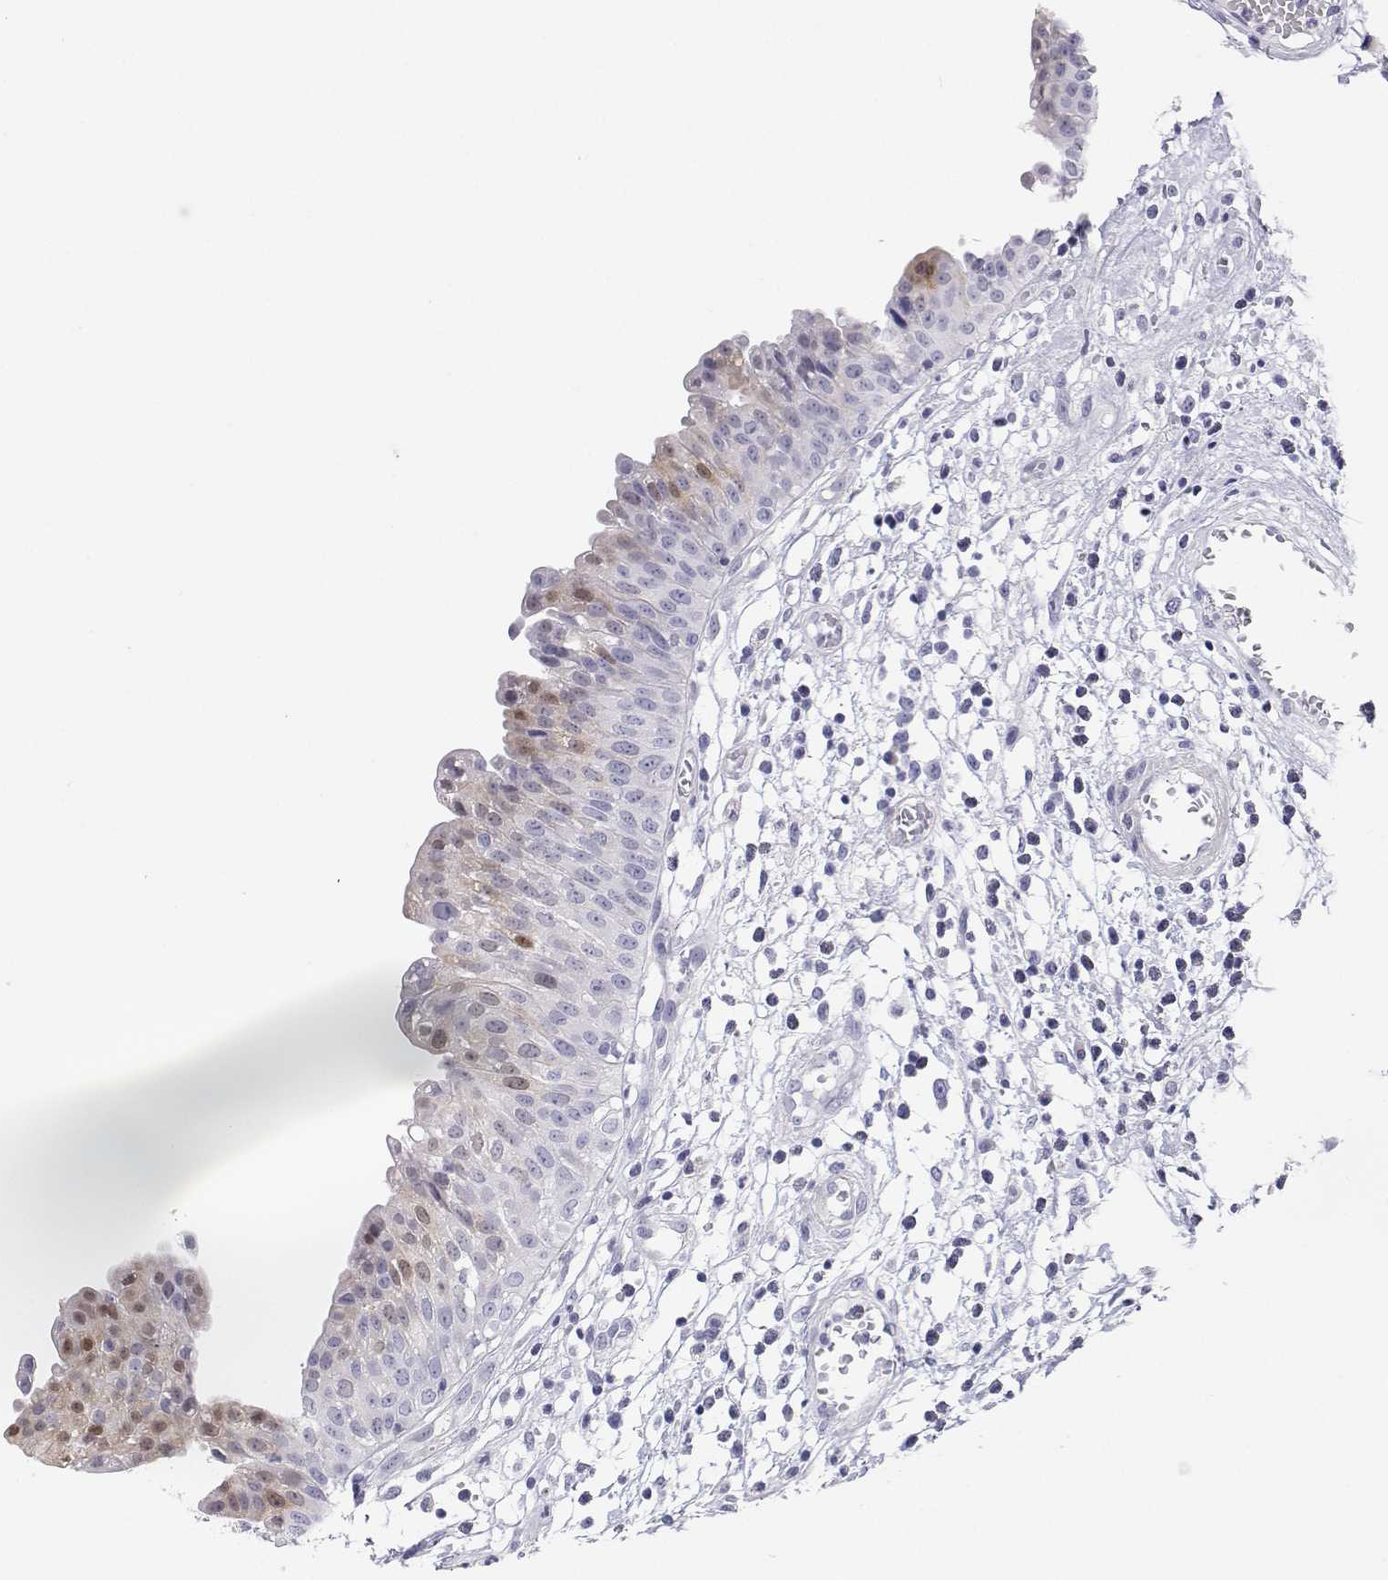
{"staining": {"intensity": "moderate", "quantity": "25%-75%", "location": "cytoplasmic/membranous,nuclear"}, "tissue": "urinary bladder", "cell_type": "Urothelial cells", "image_type": "normal", "snomed": [{"axis": "morphology", "description": "Normal tissue, NOS"}, {"axis": "topography", "description": "Urinary bladder"}], "caption": "Brown immunohistochemical staining in normal urinary bladder demonstrates moderate cytoplasmic/membranous,nuclear expression in approximately 25%-75% of urothelial cells. (Stains: DAB in brown, nuclei in blue, Microscopy: brightfield microscopy at high magnification).", "gene": "BHMT", "patient": {"sex": "male", "age": 64}}